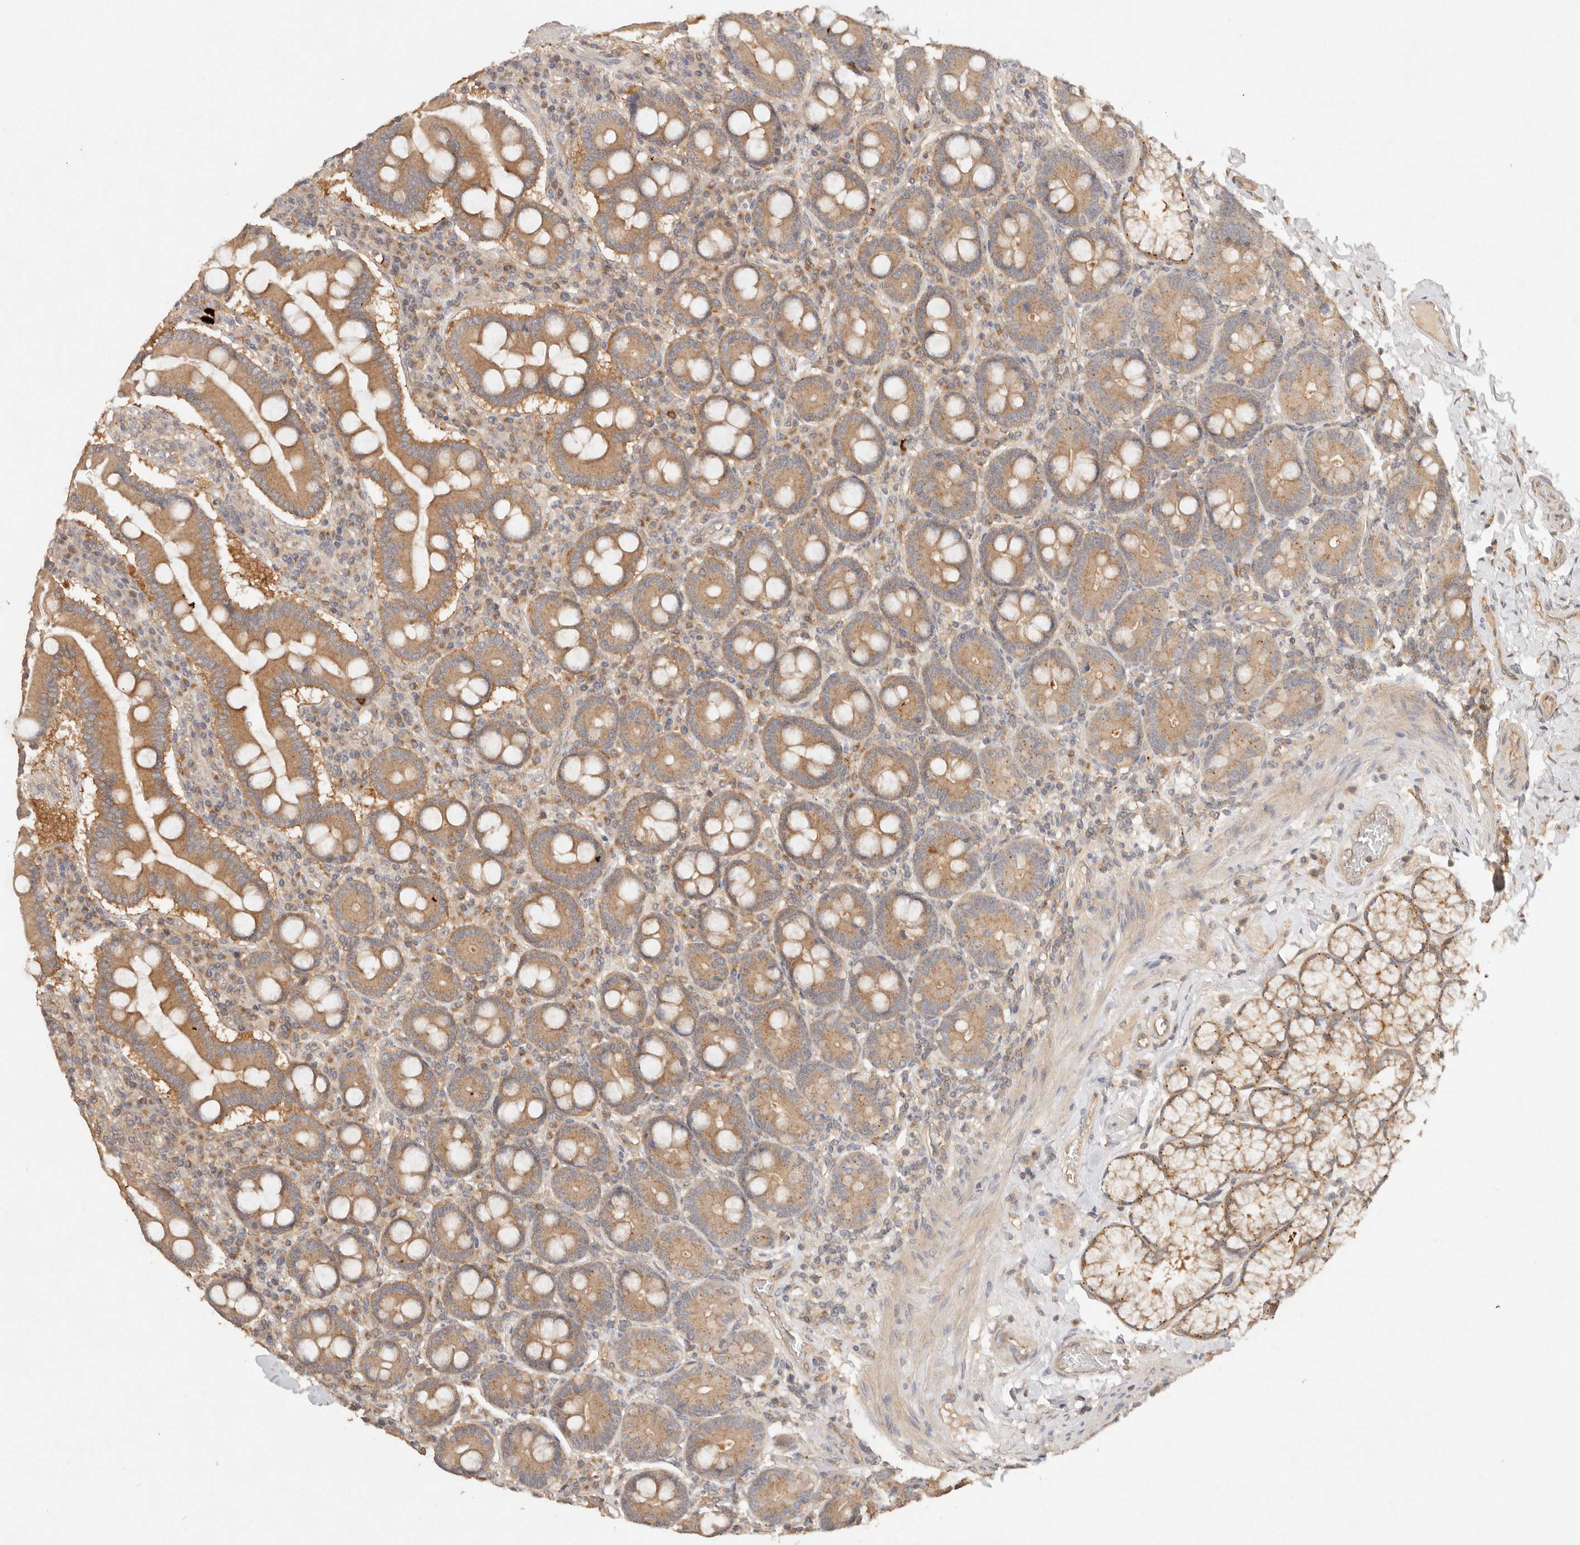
{"staining": {"intensity": "moderate", "quantity": ">75%", "location": "cytoplasmic/membranous"}, "tissue": "duodenum", "cell_type": "Glandular cells", "image_type": "normal", "snomed": [{"axis": "morphology", "description": "Normal tissue, NOS"}, {"axis": "topography", "description": "Duodenum"}], "caption": "Immunohistochemical staining of normal human duodenum shows moderate cytoplasmic/membranous protein positivity in about >75% of glandular cells. The protein is stained brown, and the nuclei are stained in blue (DAB IHC with brightfield microscopy, high magnification).", "gene": "HECTD3", "patient": {"sex": "male", "age": 50}}